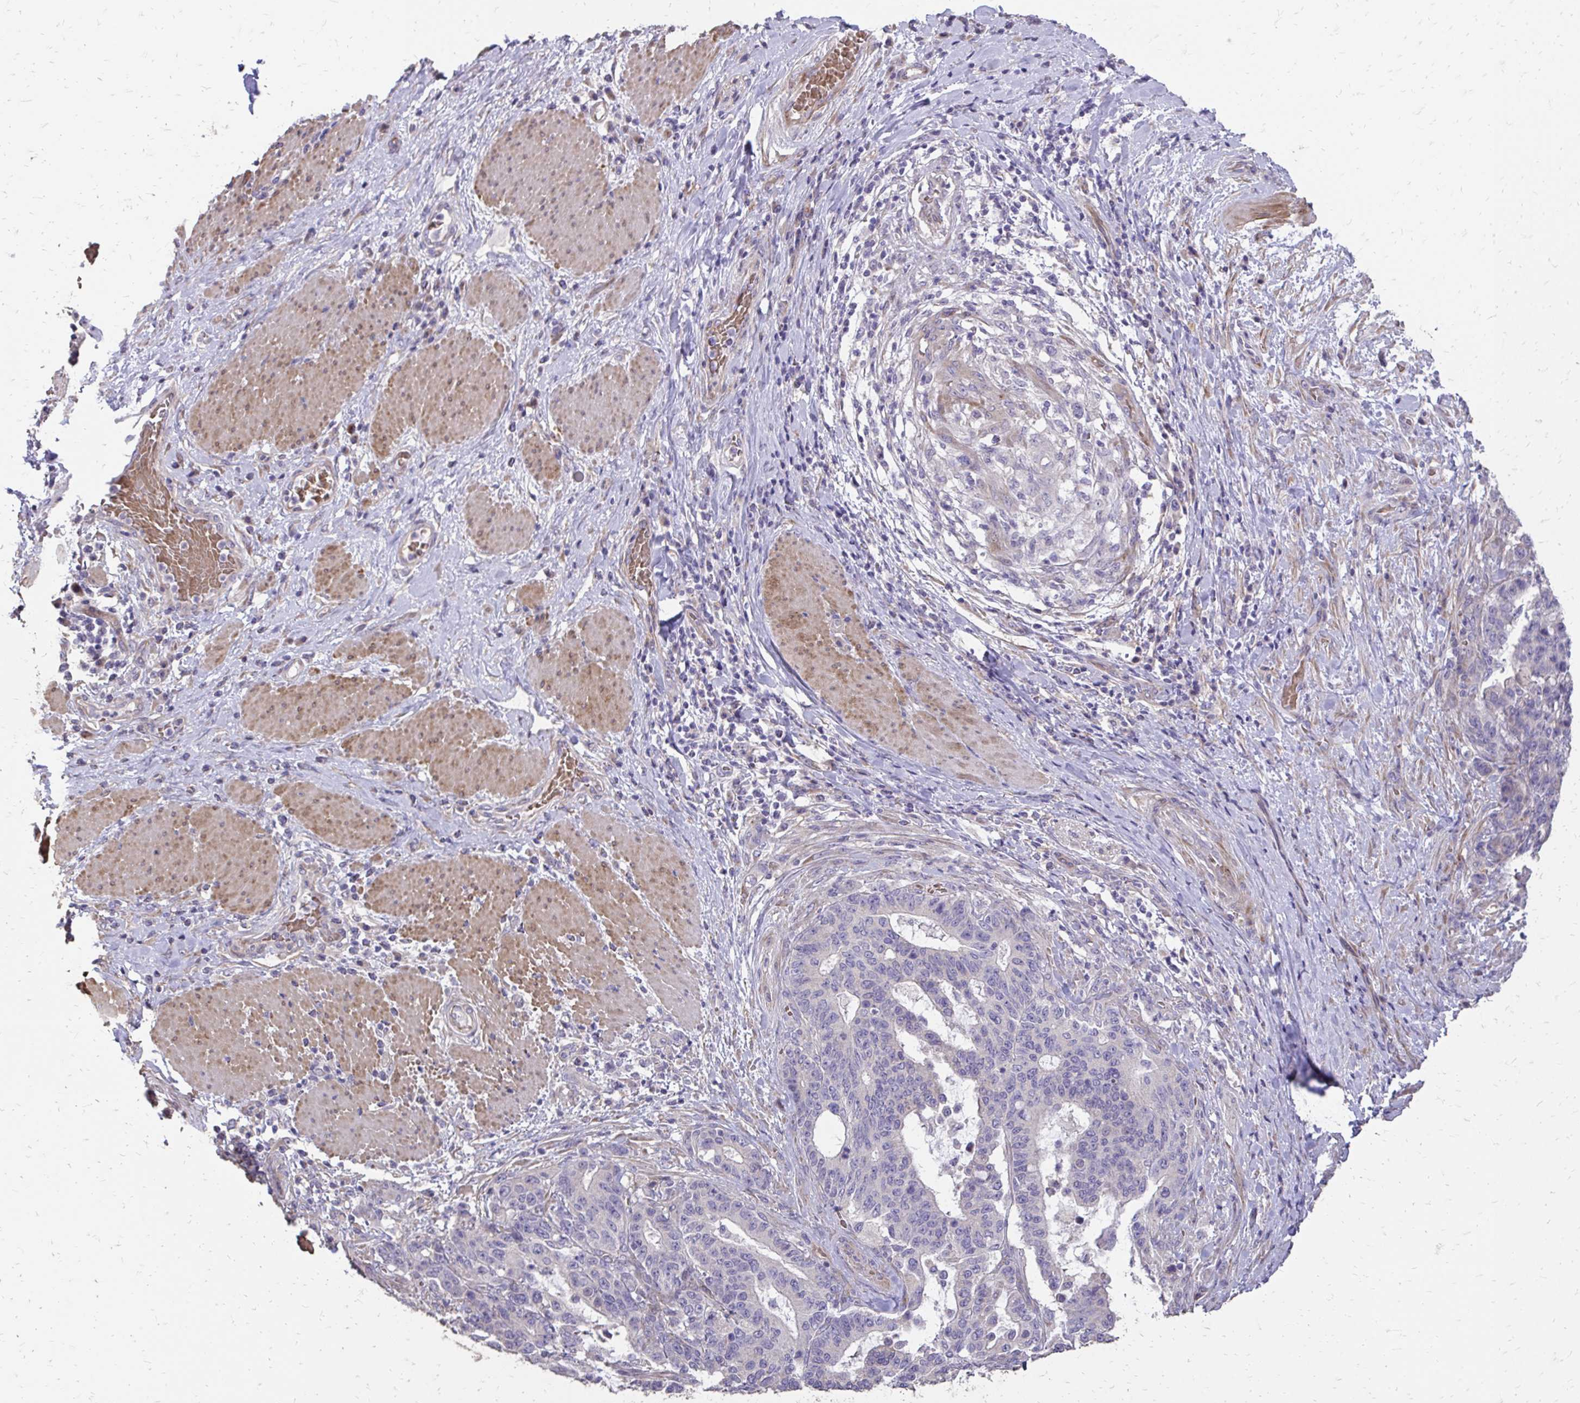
{"staining": {"intensity": "negative", "quantity": "none", "location": "none"}, "tissue": "stomach cancer", "cell_type": "Tumor cells", "image_type": "cancer", "snomed": [{"axis": "morphology", "description": "Normal tissue, NOS"}, {"axis": "morphology", "description": "Adenocarcinoma, NOS"}, {"axis": "topography", "description": "Stomach"}], "caption": "Protein analysis of stomach cancer (adenocarcinoma) shows no significant staining in tumor cells.", "gene": "MYORG", "patient": {"sex": "female", "age": 64}}